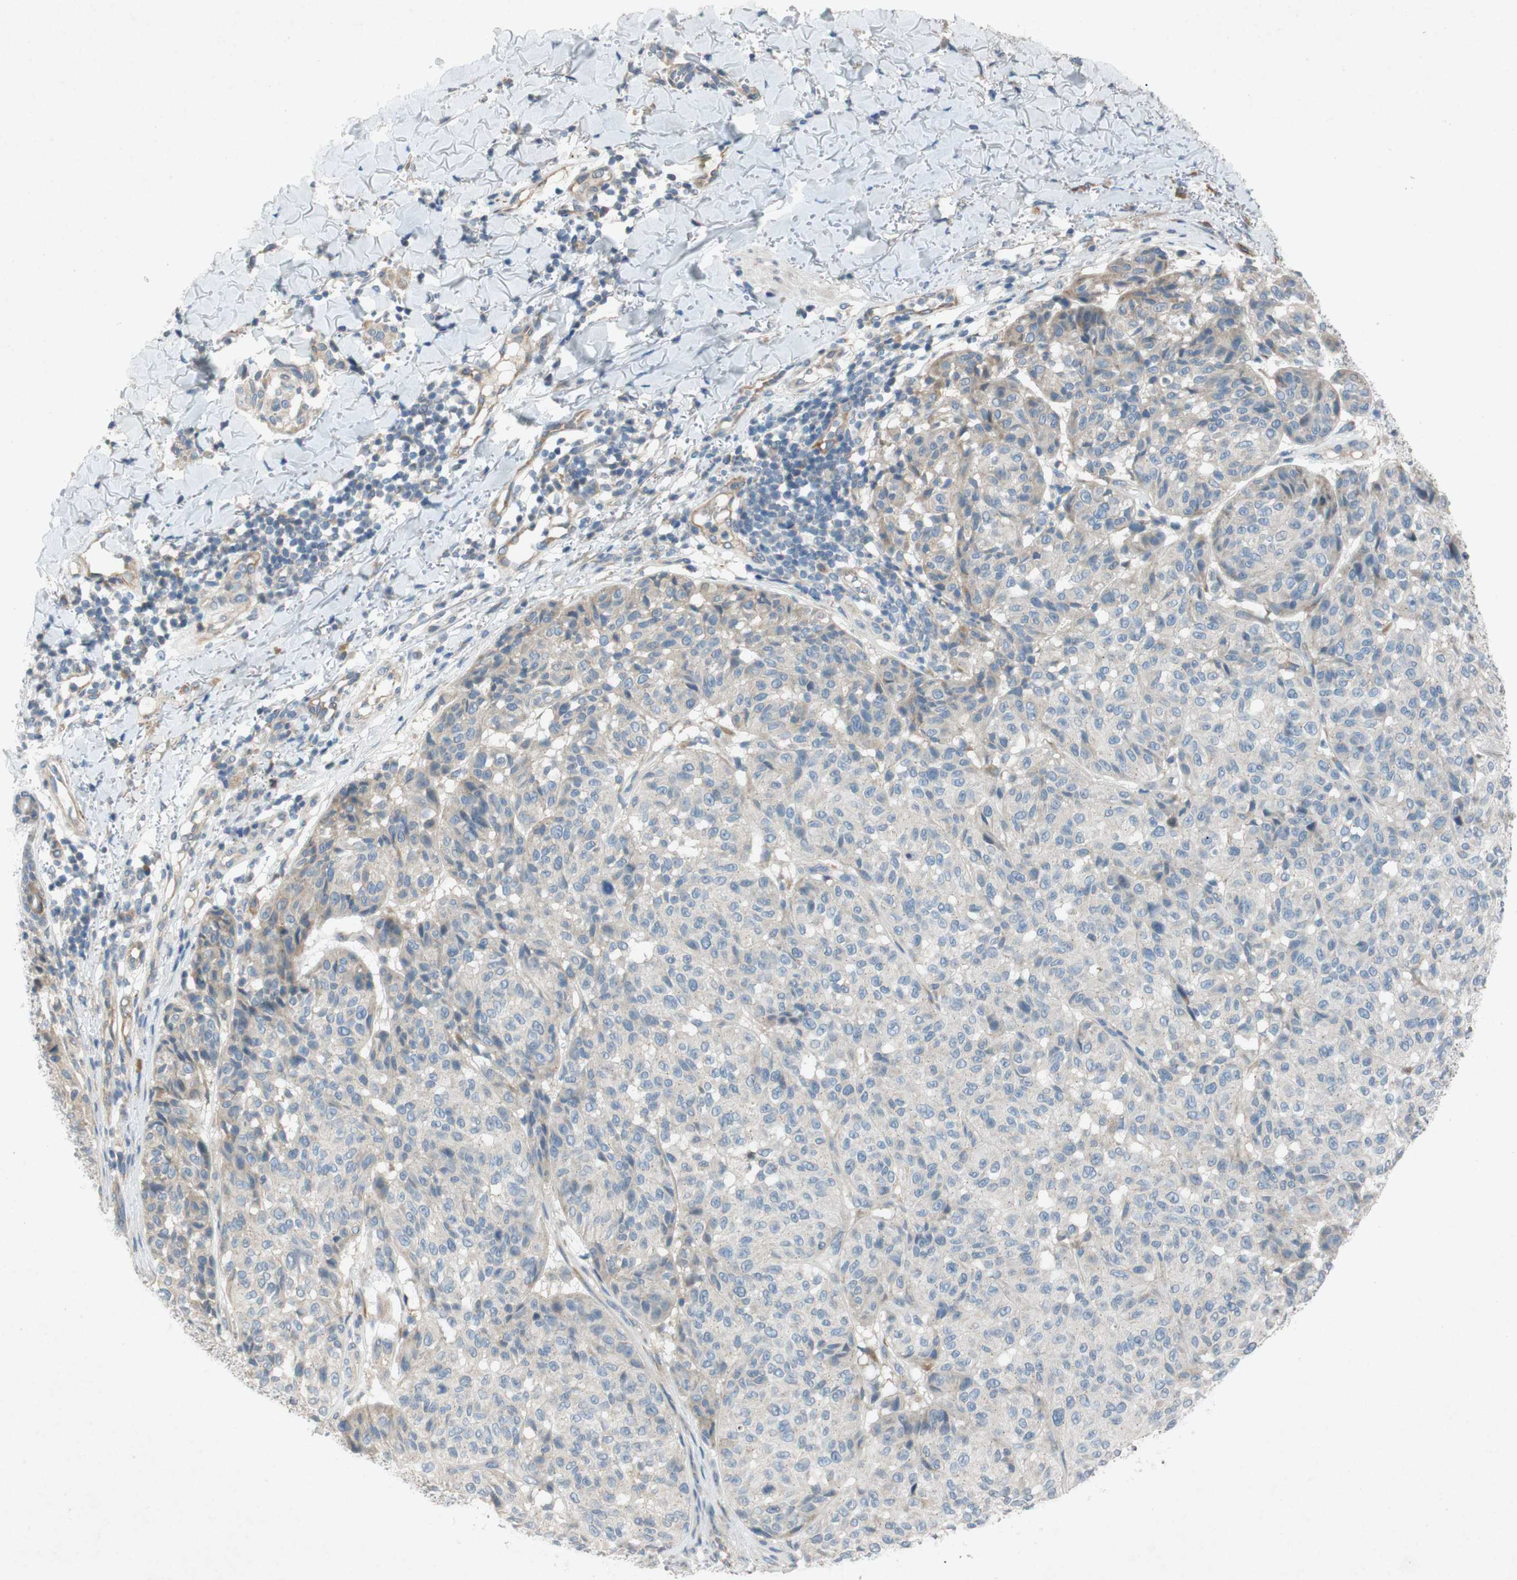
{"staining": {"intensity": "weak", "quantity": "<25%", "location": "cytoplasmic/membranous"}, "tissue": "melanoma", "cell_type": "Tumor cells", "image_type": "cancer", "snomed": [{"axis": "morphology", "description": "Malignant melanoma, NOS"}, {"axis": "topography", "description": "Skin"}], "caption": "IHC image of neoplastic tissue: malignant melanoma stained with DAB (3,3'-diaminobenzidine) reveals no significant protein expression in tumor cells.", "gene": "ADD2", "patient": {"sex": "female", "age": 46}}